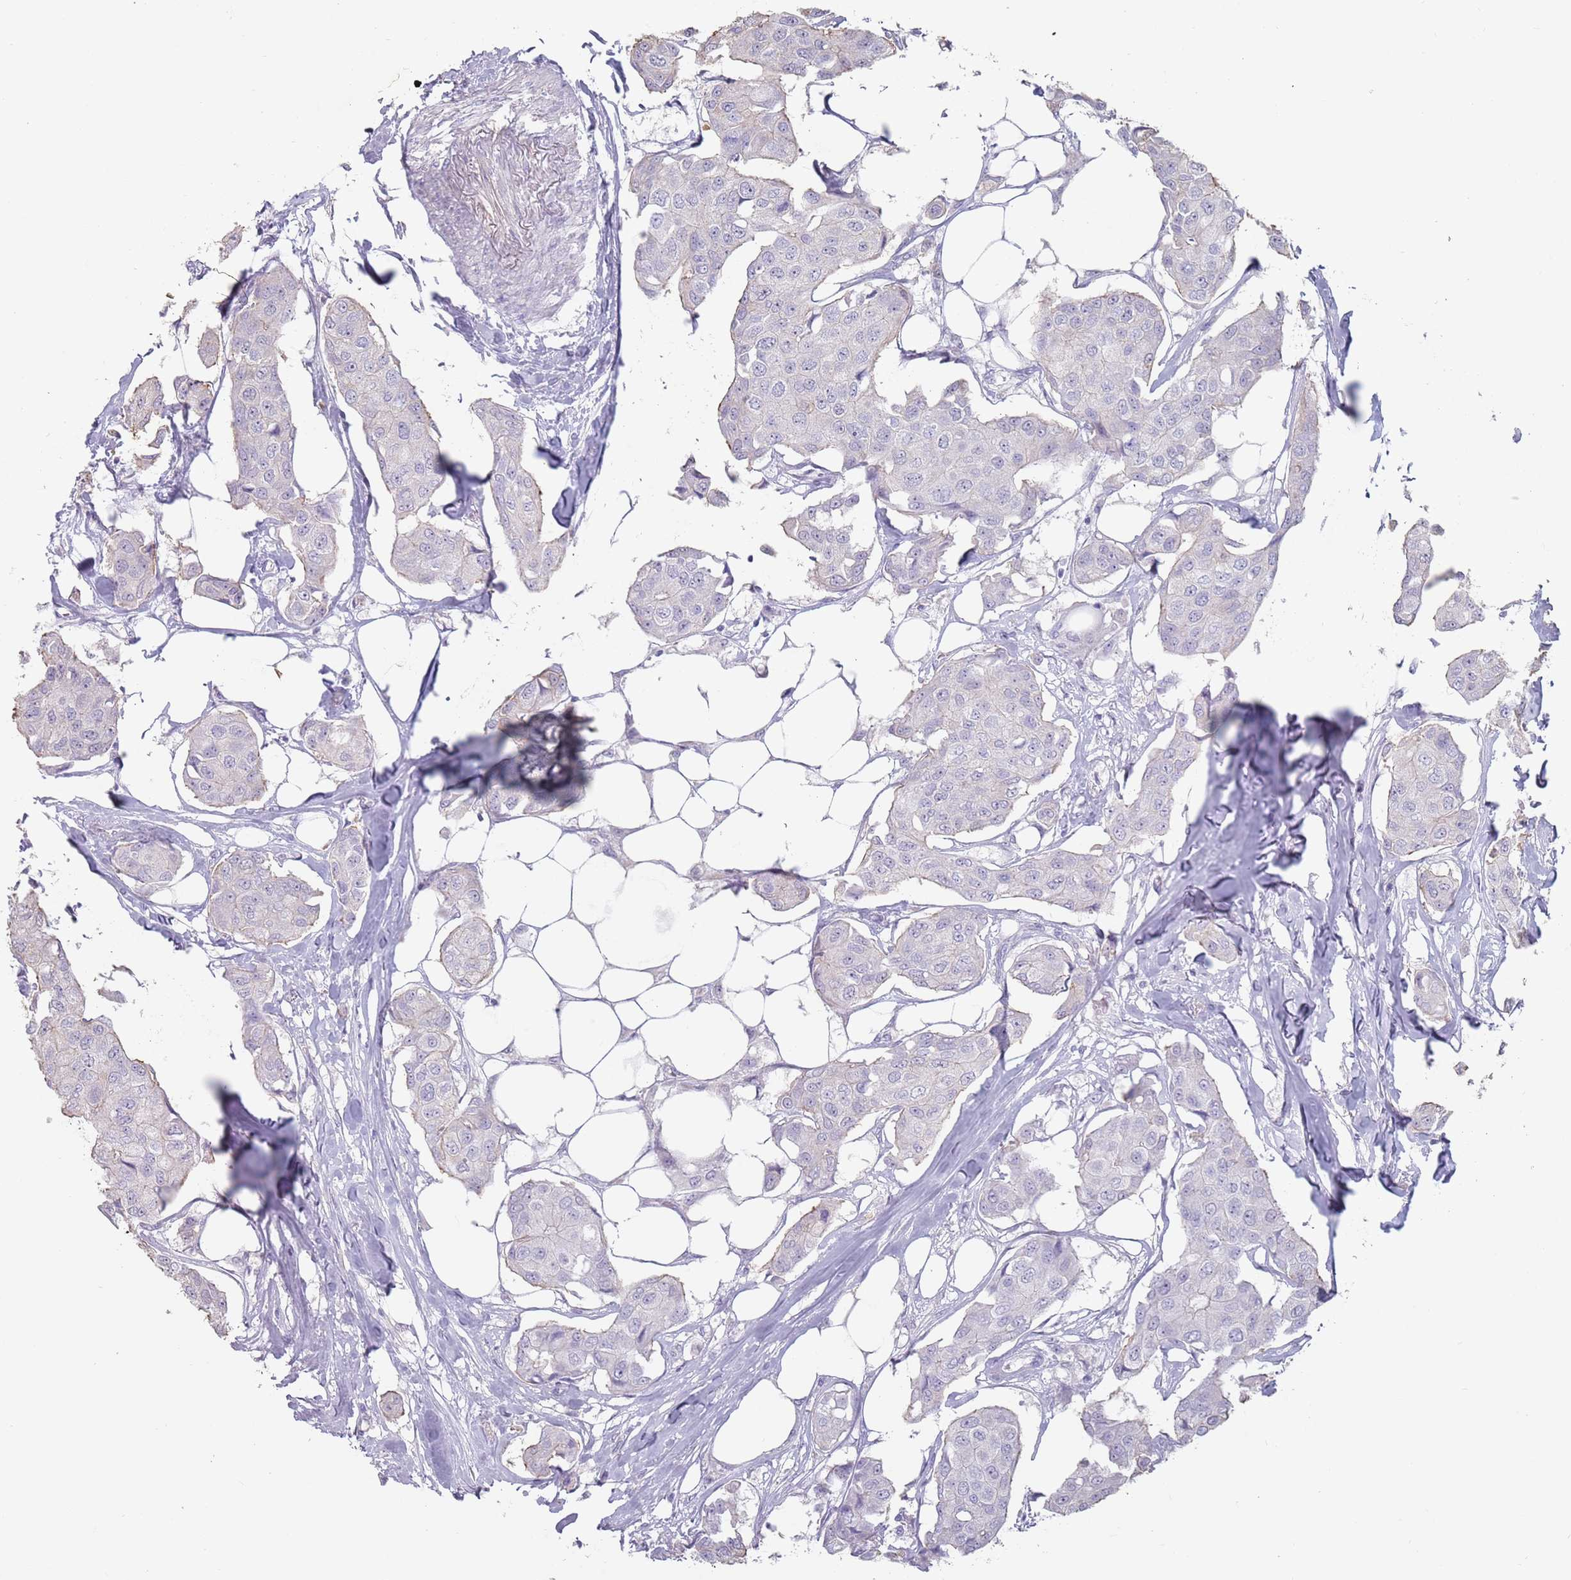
{"staining": {"intensity": "negative", "quantity": "none", "location": "none"}, "tissue": "breast cancer", "cell_type": "Tumor cells", "image_type": "cancer", "snomed": [{"axis": "morphology", "description": "Duct carcinoma"}, {"axis": "topography", "description": "Breast"}, {"axis": "topography", "description": "Lymph node"}], "caption": "Tumor cells show no significant protein expression in invasive ductal carcinoma (breast).", "gene": "STYK1", "patient": {"sex": "female", "age": 80}}